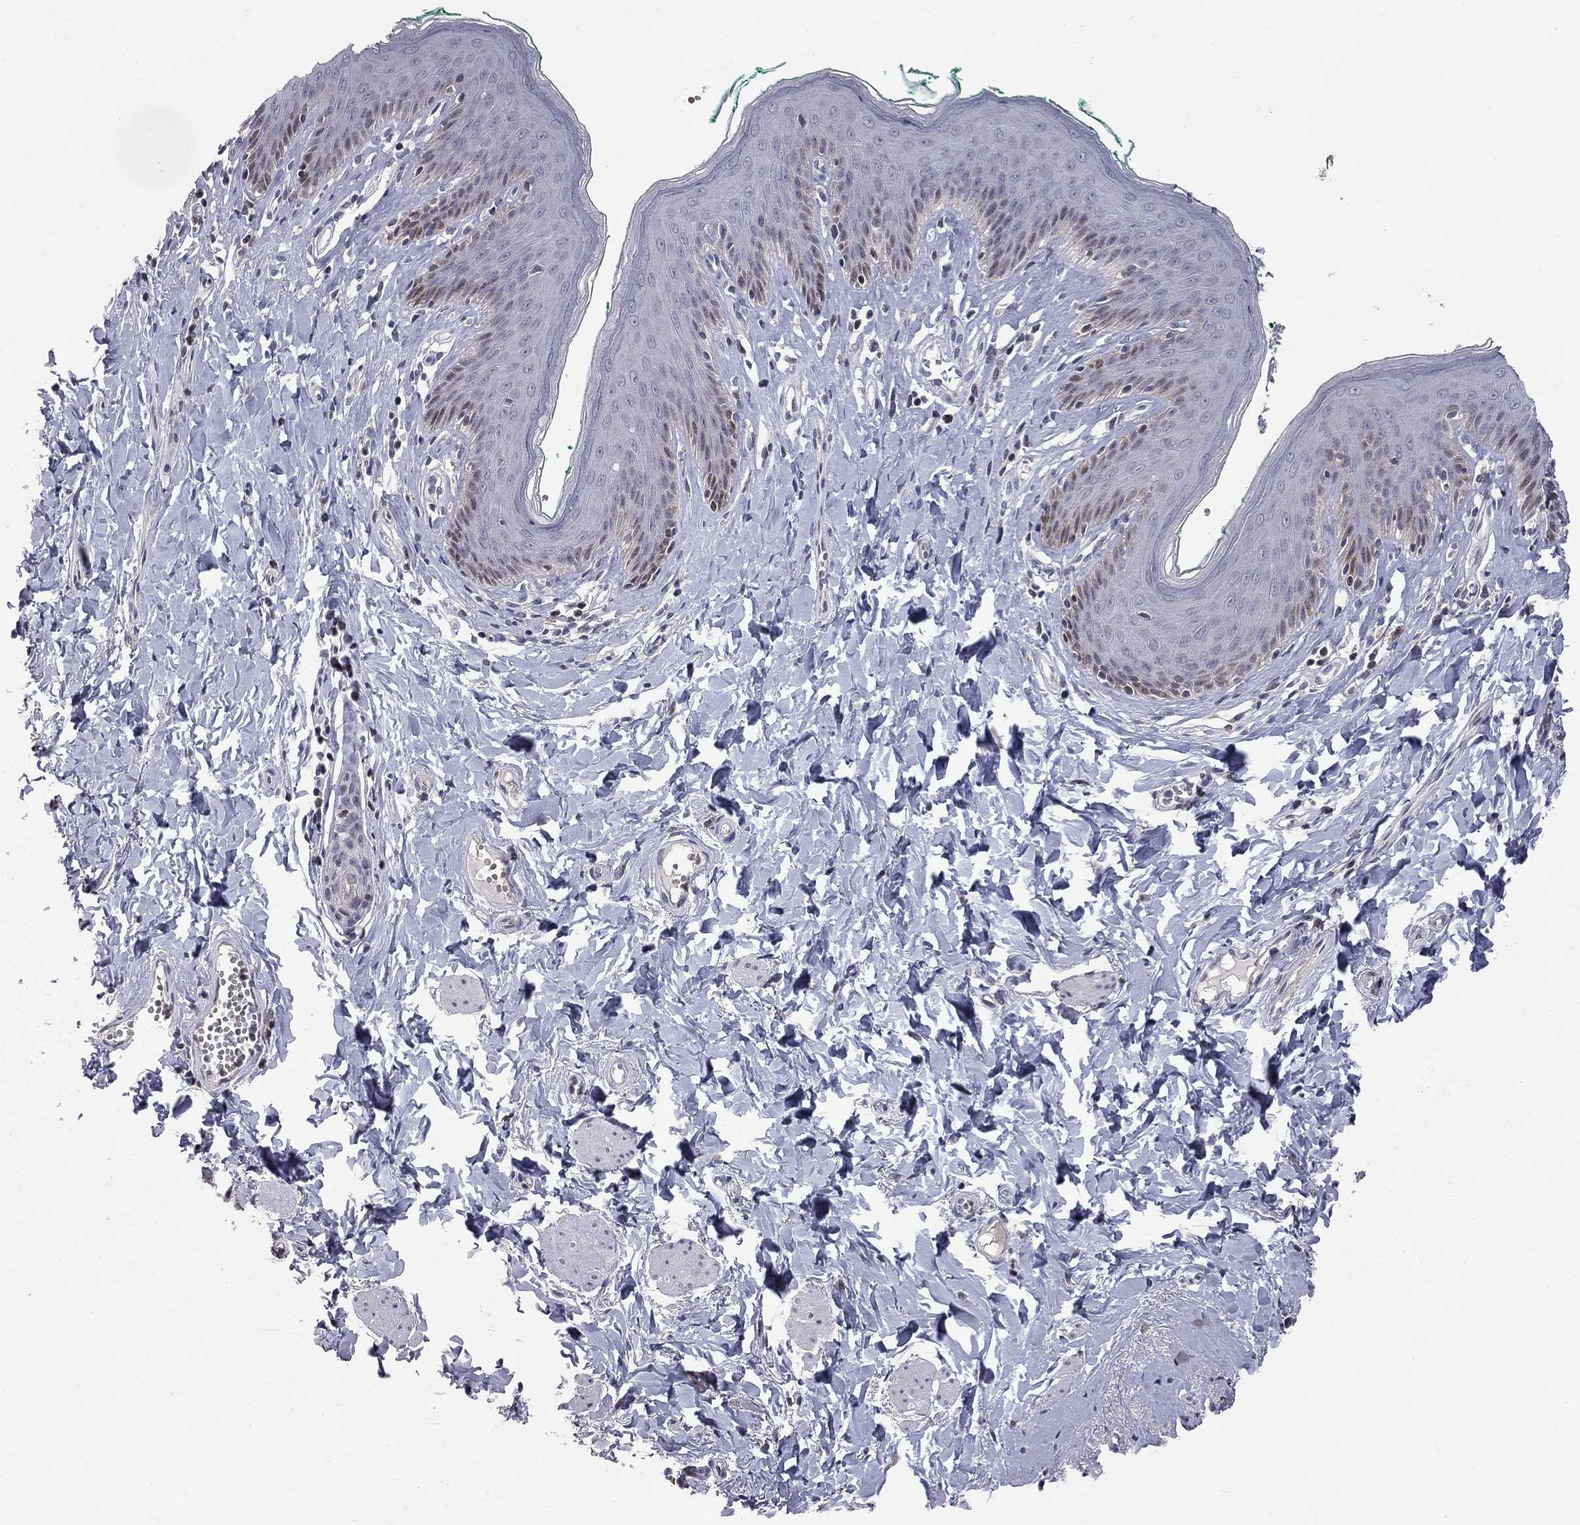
{"staining": {"intensity": "negative", "quantity": "none", "location": "none"}, "tissue": "skin", "cell_type": "Epidermal cells", "image_type": "normal", "snomed": [{"axis": "morphology", "description": "Normal tissue, NOS"}, {"axis": "topography", "description": "Vulva"}], "caption": "This is an immunohistochemistry photomicrograph of unremarkable skin. There is no staining in epidermal cells.", "gene": "HDAC3", "patient": {"sex": "female", "age": 66}}